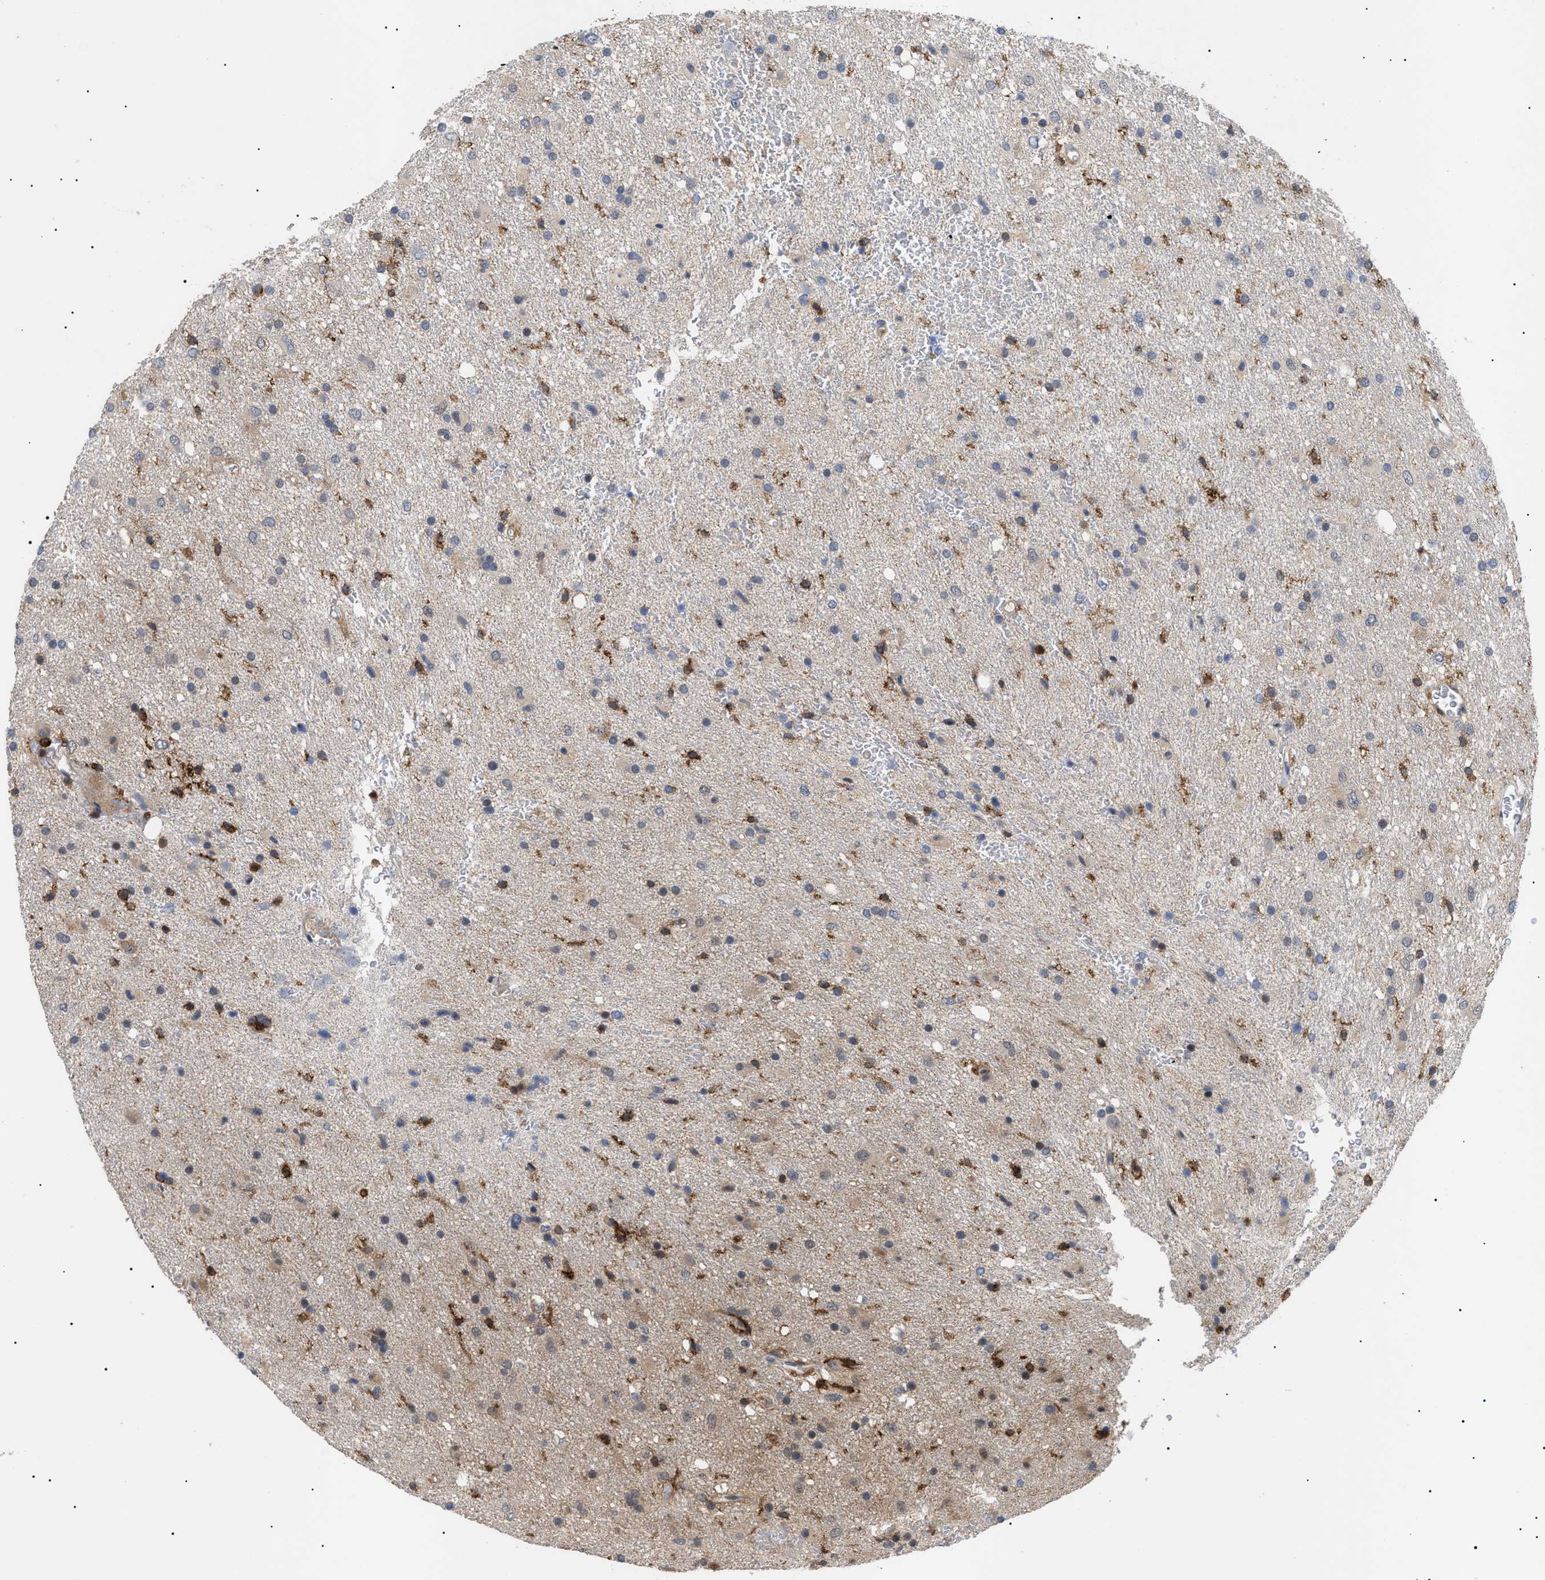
{"staining": {"intensity": "weak", "quantity": "<25%", "location": "cytoplasmic/membranous"}, "tissue": "glioma", "cell_type": "Tumor cells", "image_type": "cancer", "snomed": [{"axis": "morphology", "description": "Glioma, malignant, Low grade"}, {"axis": "topography", "description": "Brain"}], "caption": "High magnification brightfield microscopy of malignant glioma (low-grade) stained with DAB (3,3'-diaminobenzidine) (brown) and counterstained with hematoxylin (blue): tumor cells show no significant staining. (DAB (3,3'-diaminobenzidine) immunohistochemistry, high magnification).", "gene": "CD300A", "patient": {"sex": "male", "age": 77}}